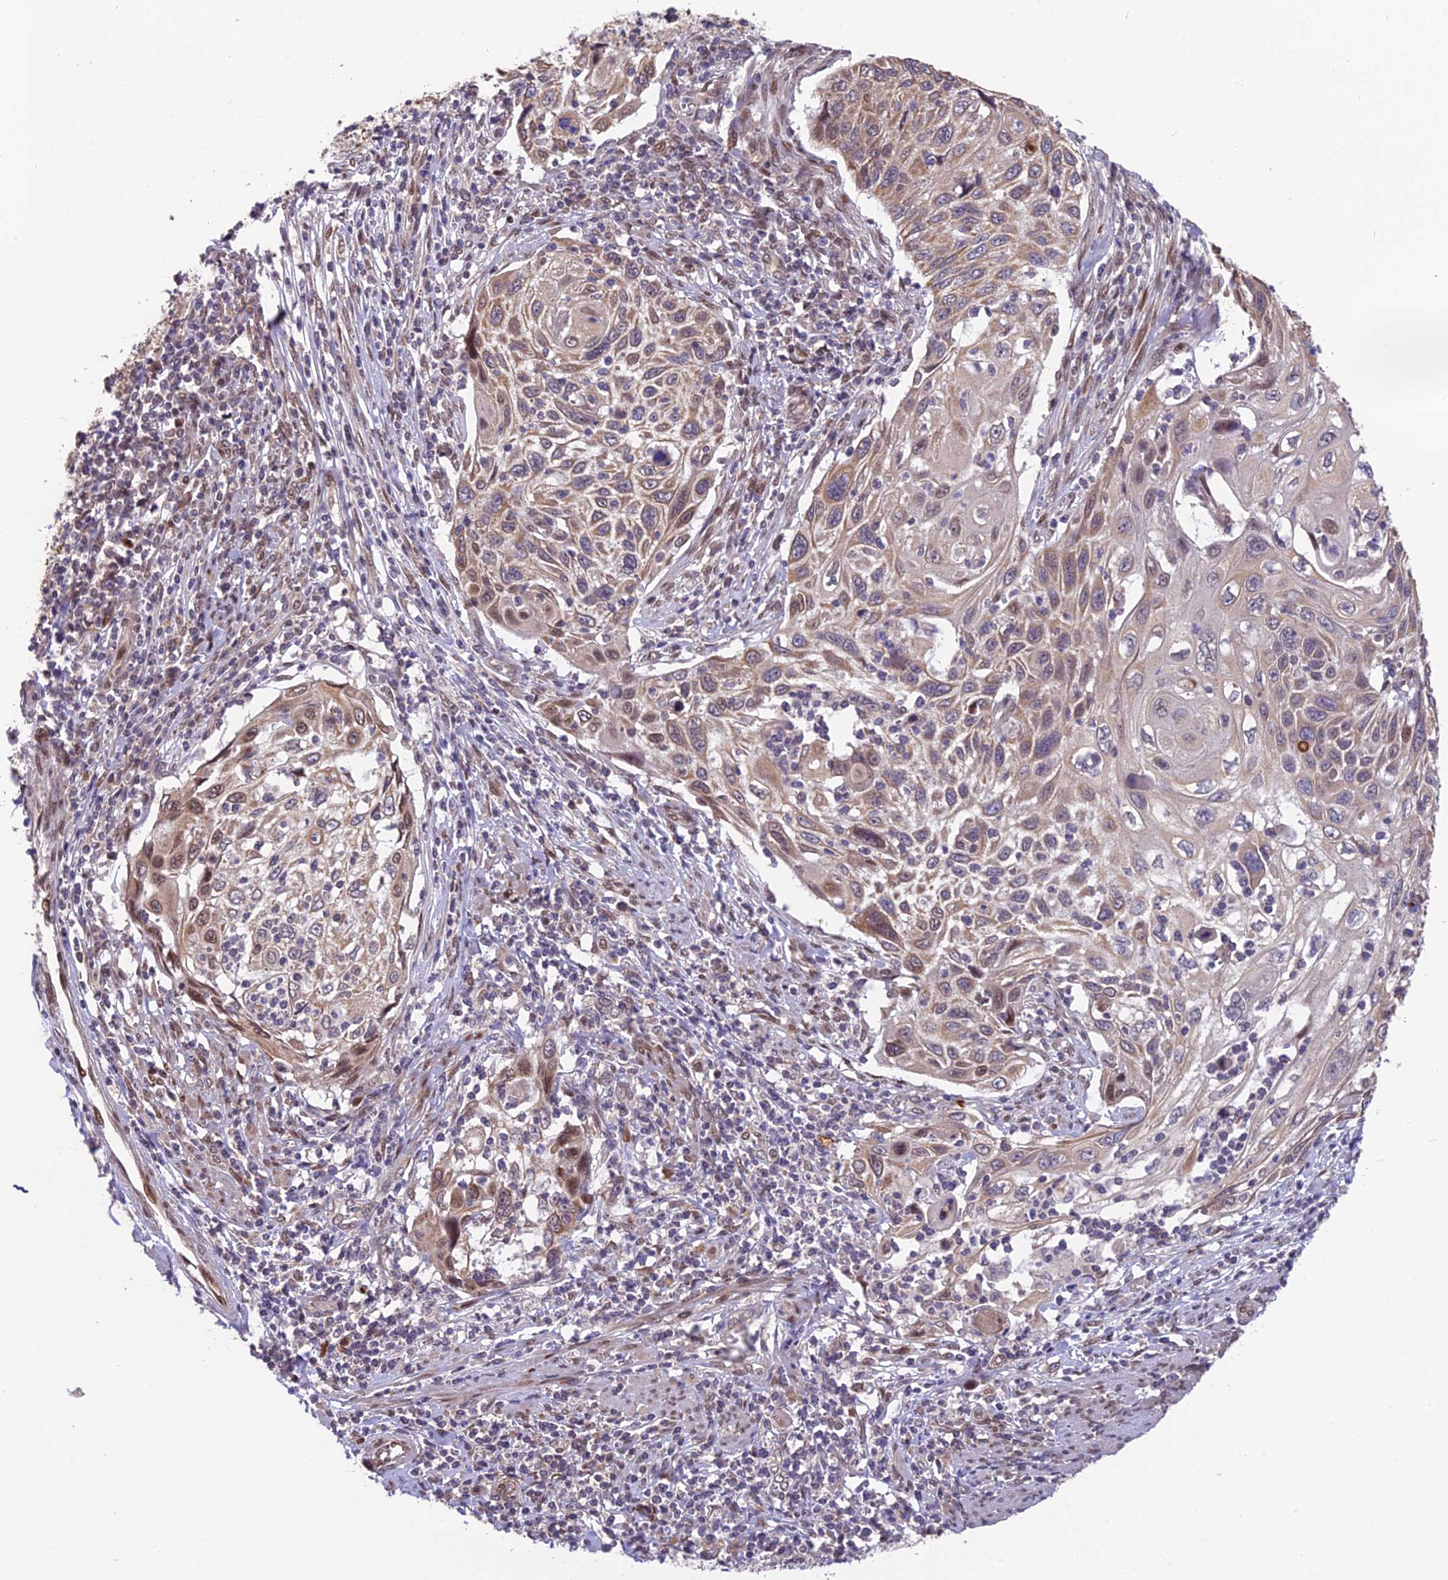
{"staining": {"intensity": "moderate", "quantity": ">75%", "location": "cytoplasmic/membranous,nuclear"}, "tissue": "cervical cancer", "cell_type": "Tumor cells", "image_type": "cancer", "snomed": [{"axis": "morphology", "description": "Squamous cell carcinoma, NOS"}, {"axis": "topography", "description": "Cervix"}], "caption": "Squamous cell carcinoma (cervical) tissue shows moderate cytoplasmic/membranous and nuclear positivity in approximately >75% of tumor cells, visualized by immunohistochemistry.", "gene": "CYP2R1", "patient": {"sex": "female", "age": 70}}